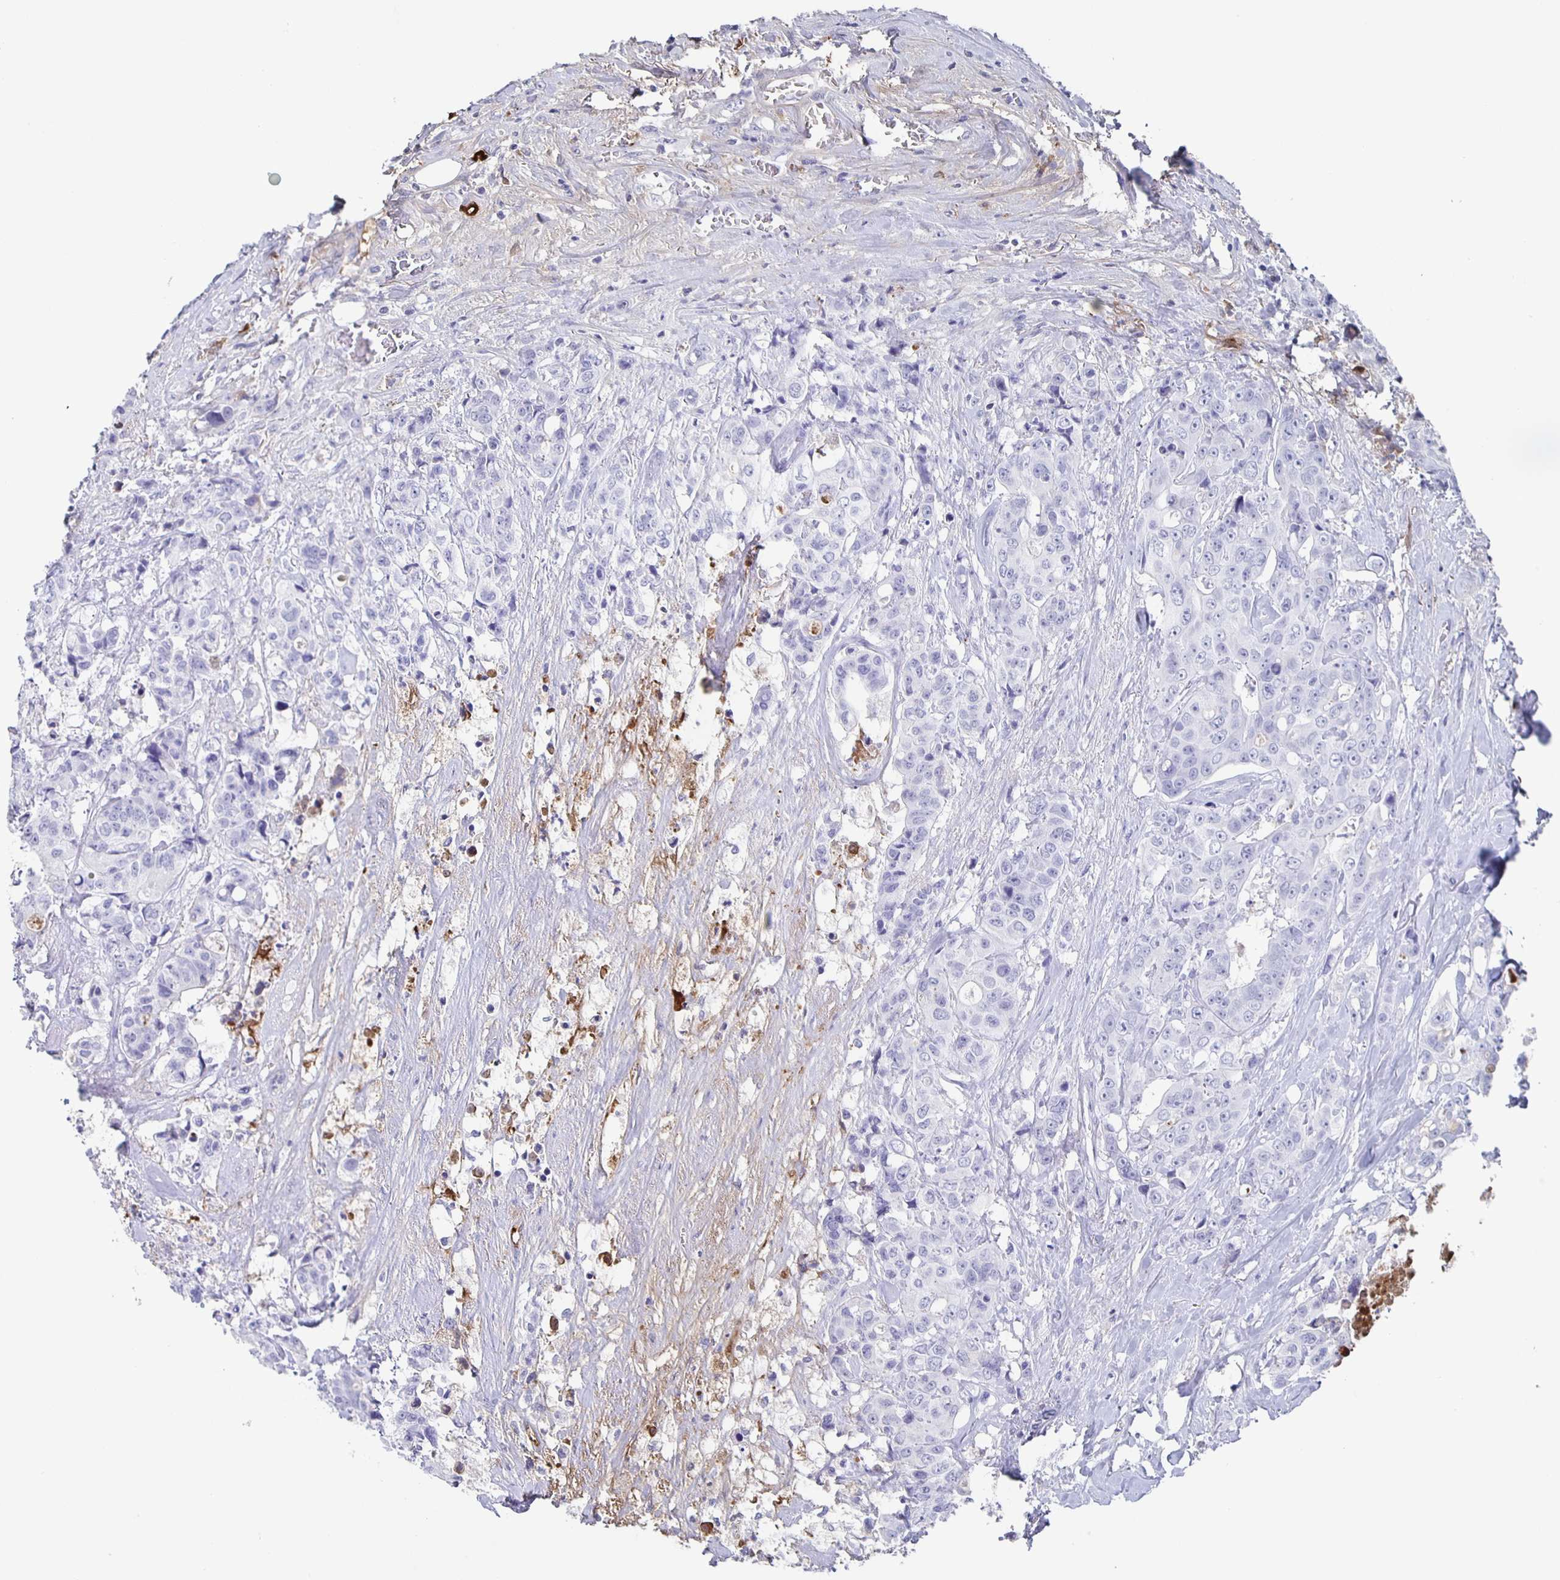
{"staining": {"intensity": "negative", "quantity": "none", "location": "none"}, "tissue": "colorectal cancer", "cell_type": "Tumor cells", "image_type": "cancer", "snomed": [{"axis": "morphology", "description": "Adenocarcinoma, NOS"}, {"axis": "topography", "description": "Rectum"}], "caption": "The image displays no significant staining in tumor cells of adenocarcinoma (colorectal).", "gene": "FGA", "patient": {"sex": "female", "age": 62}}